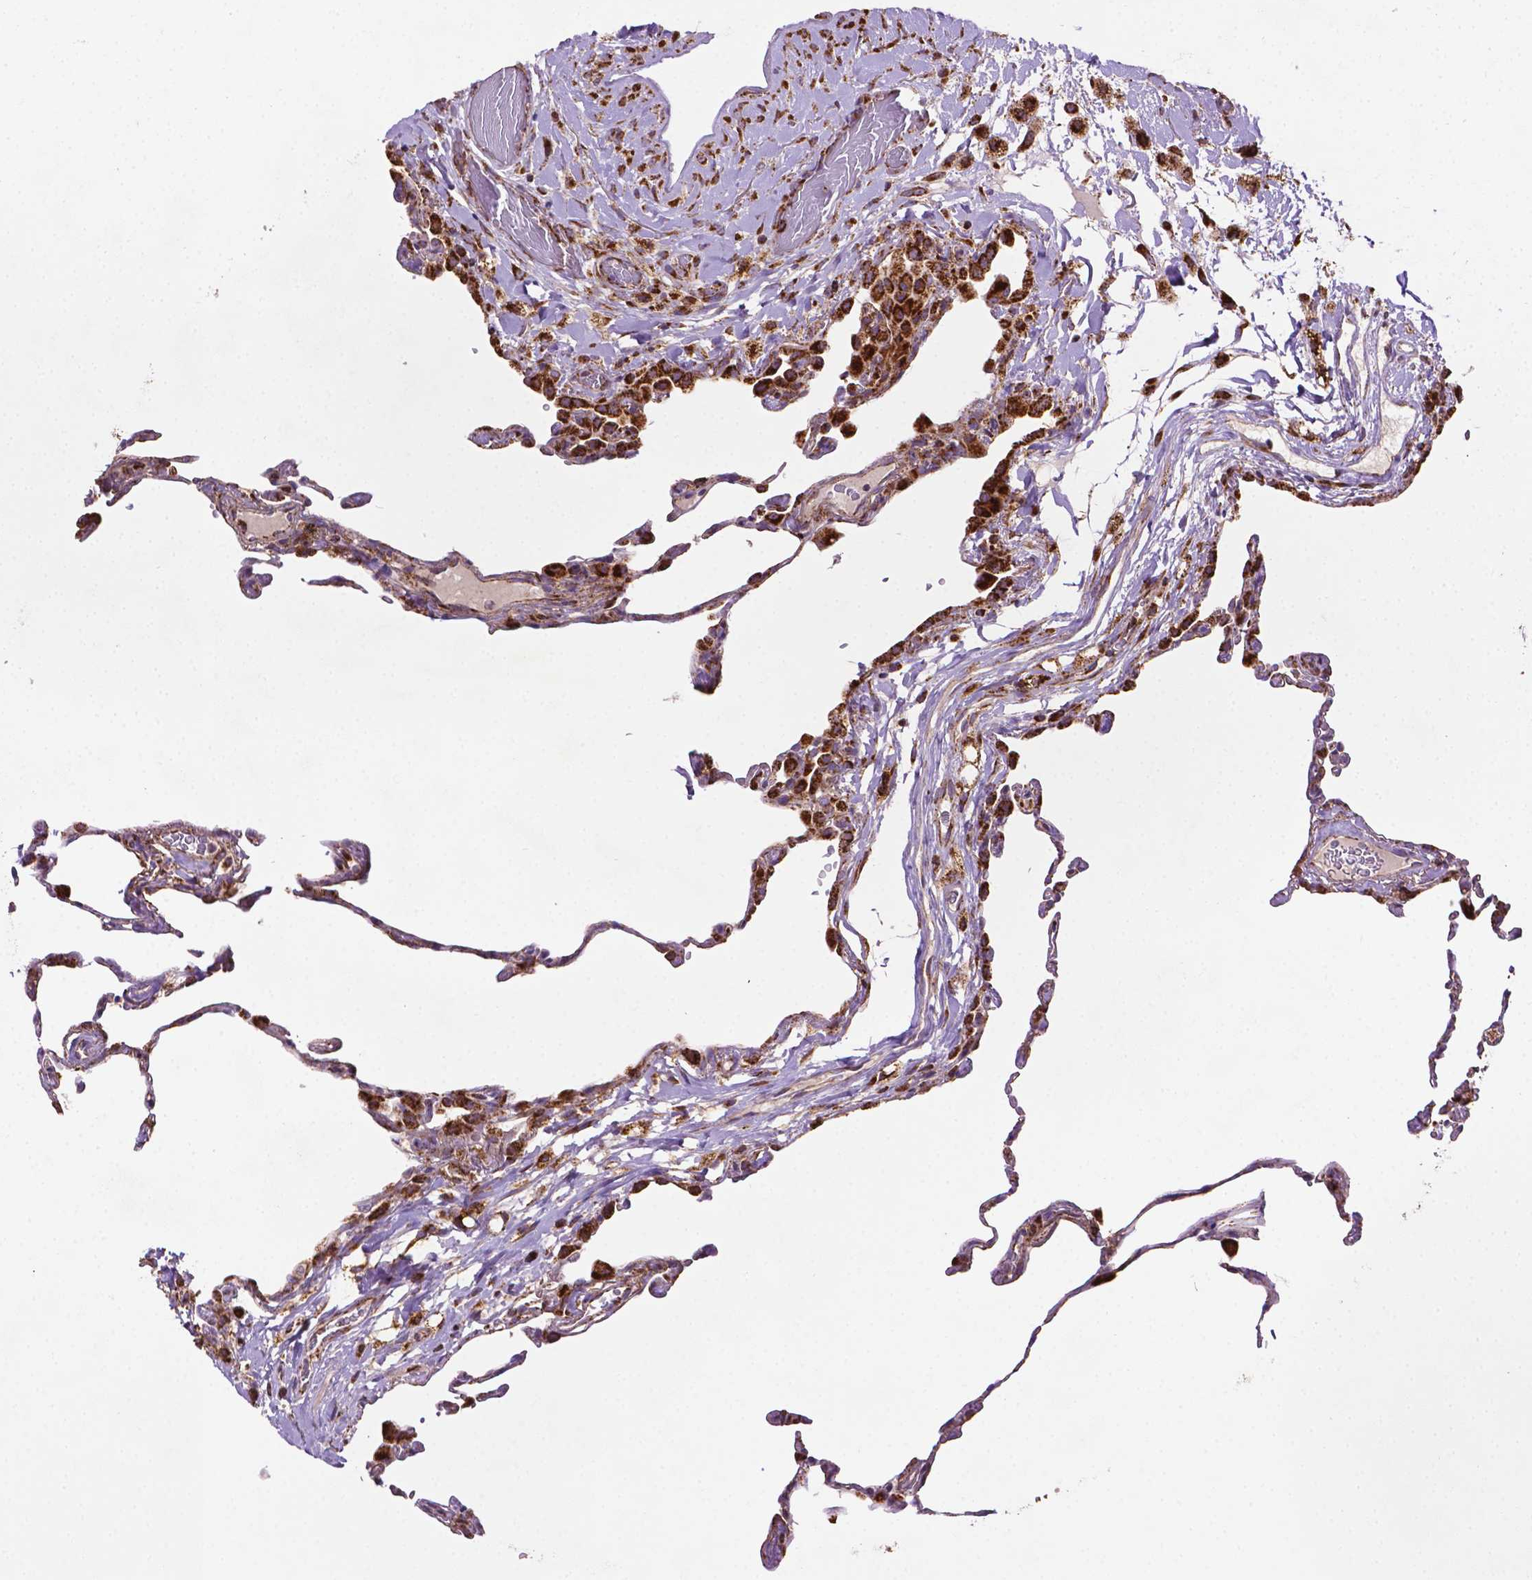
{"staining": {"intensity": "strong", "quantity": "25%-75%", "location": "cytoplasmic/membranous"}, "tissue": "lung", "cell_type": "Alveolar cells", "image_type": "normal", "snomed": [{"axis": "morphology", "description": "Normal tissue, NOS"}, {"axis": "topography", "description": "Lung"}], "caption": "IHC micrograph of benign lung stained for a protein (brown), which exhibits high levels of strong cytoplasmic/membranous staining in about 25%-75% of alveolar cells.", "gene": "ILVBL", "patient": {"sex": "female", "age": 57}}